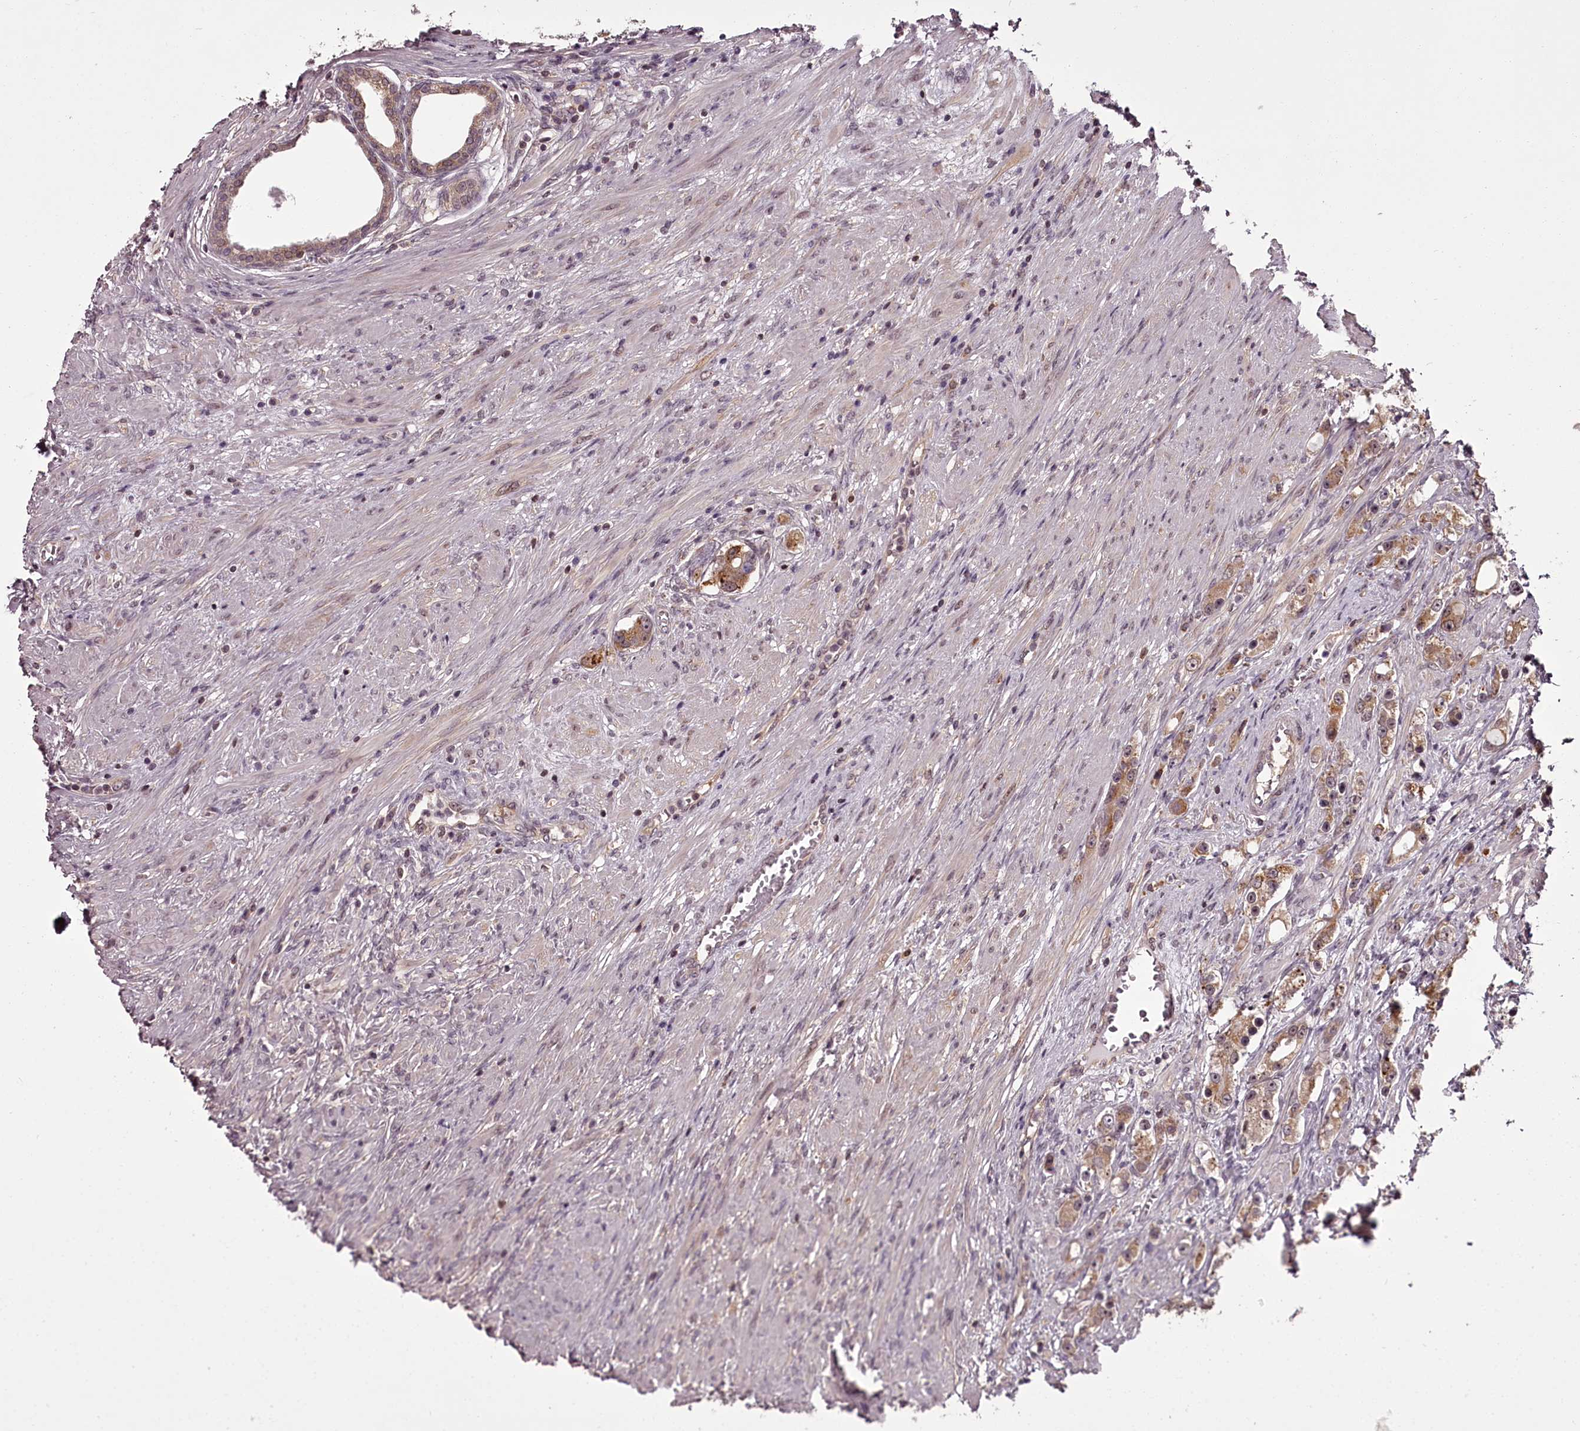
{"staining": {"intensity": "weak", "quantity": ">75%", "location": "cytoplasmic/membranous"}, "tissue": "prostate cancer", "cell_type": "Tumor cells", "image_type": "cancer", "snomed": [{"axis": "morphology", "description": "Adenocarcinoma, High grade"}, {"axis": "topography", "description": "Prostate"}], "caption": "A brown stain highlights weak cytoplasmic/membranous positivity of a protein in prostate cancer (adenocarcinoma (high-grade)) tumor cells.", "gene": "CCDC92", "patient": {"sex": "male", "age": 63}}